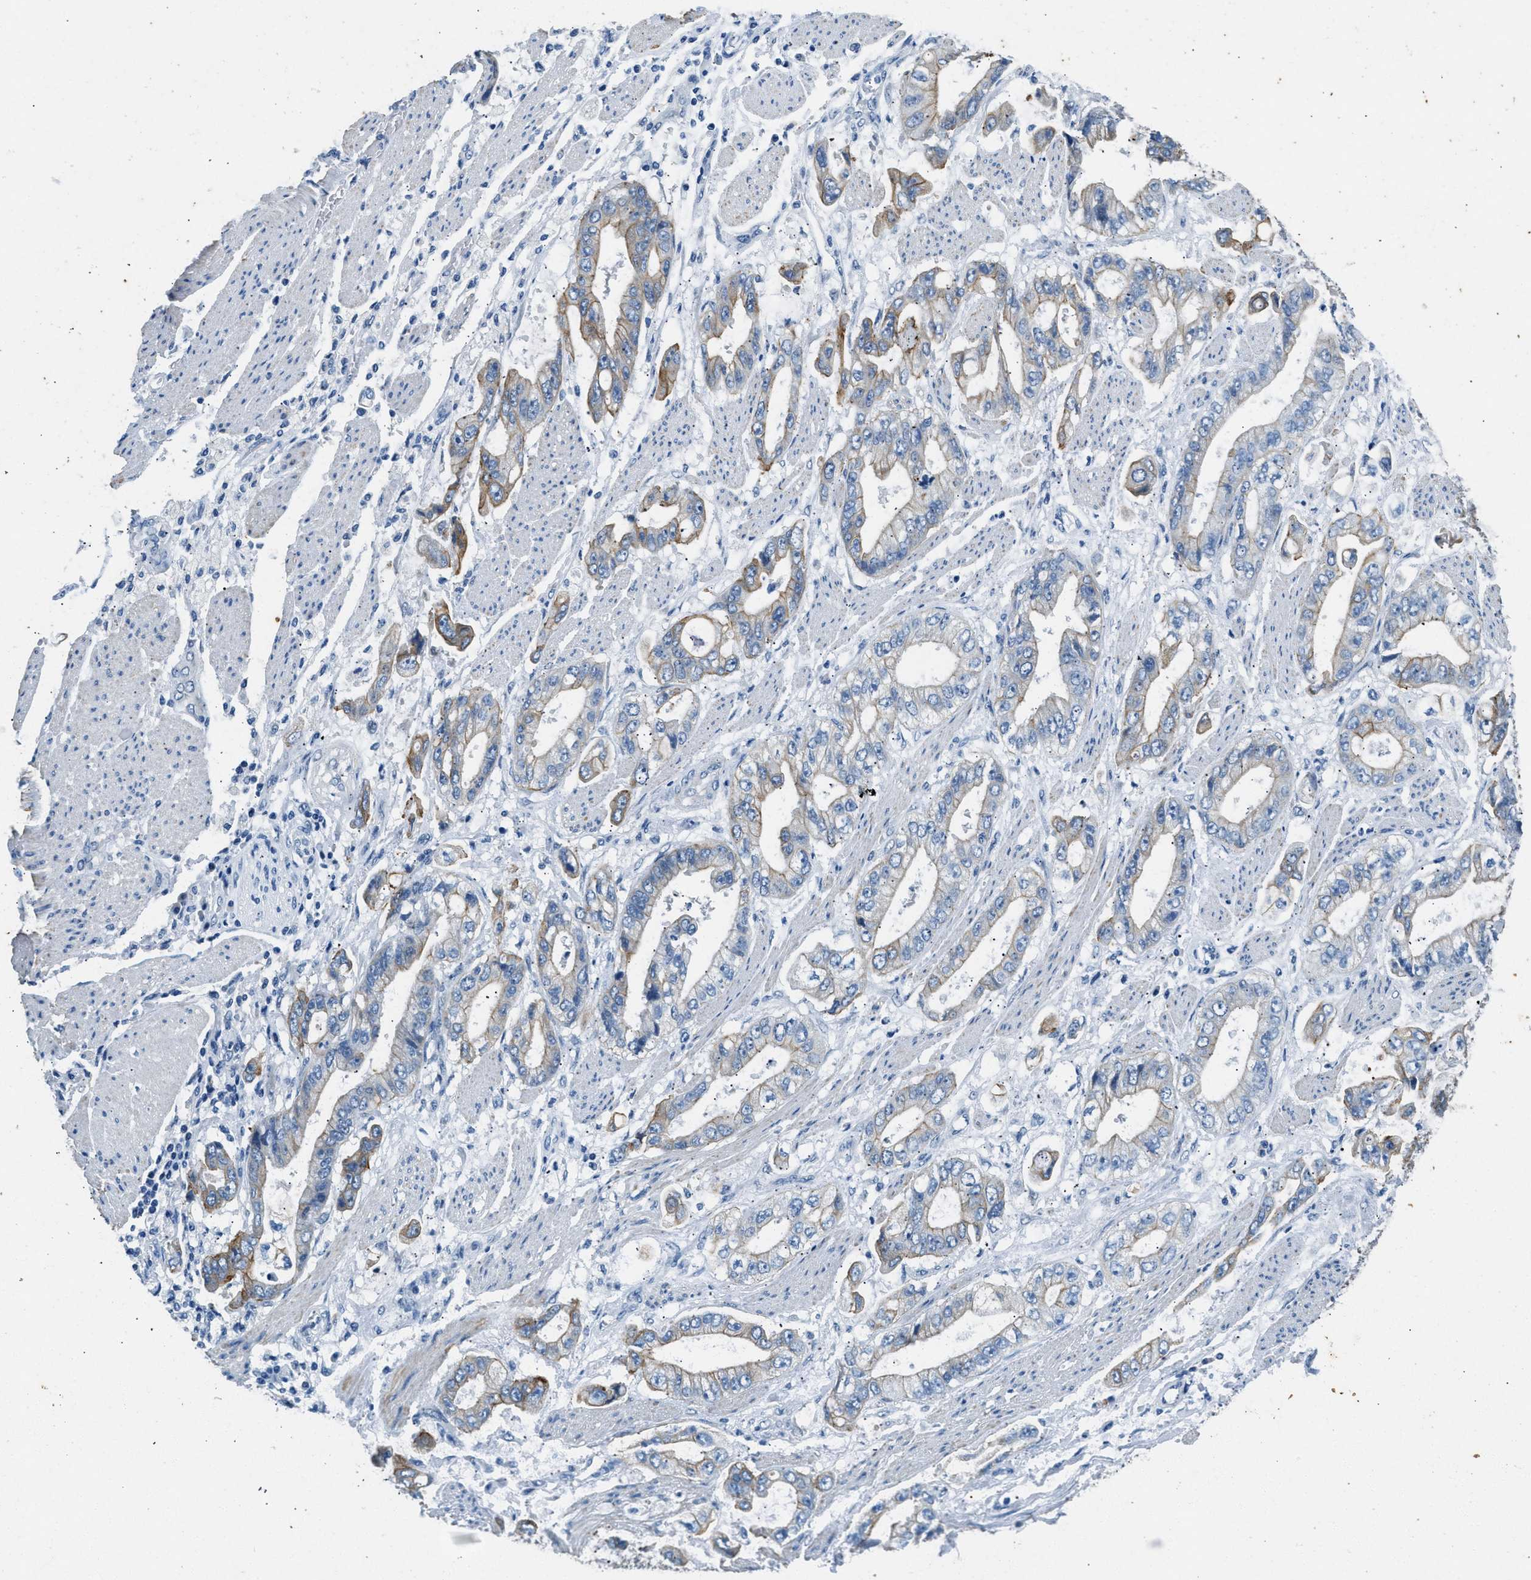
{"staining": {"intensity": "weak", "quantity": "25%-75%", "location": "cytoplasmic/membranous"}, "tissue": "stomach cancer", "cell_type": "Tumor cells", "image_type": "cancer", "snomed": [{"axis": "morphology", "description": "Normal tissue, NOS"}, {"axis": "morphology", "description": "Adenocarcinoma, NOS"}, {"axis": "topography", "description": "Stomach"}], "caption": "DAB (3,3'-diaminobenzidine) immunohistochemical staining of stomach adenocarcinoma displays weak cytoplasmic/membranous protein staining in about 25%-75% of tumor cells.", "gene": "CFAP20", "patient": {"sex": "male", "age": 62}}